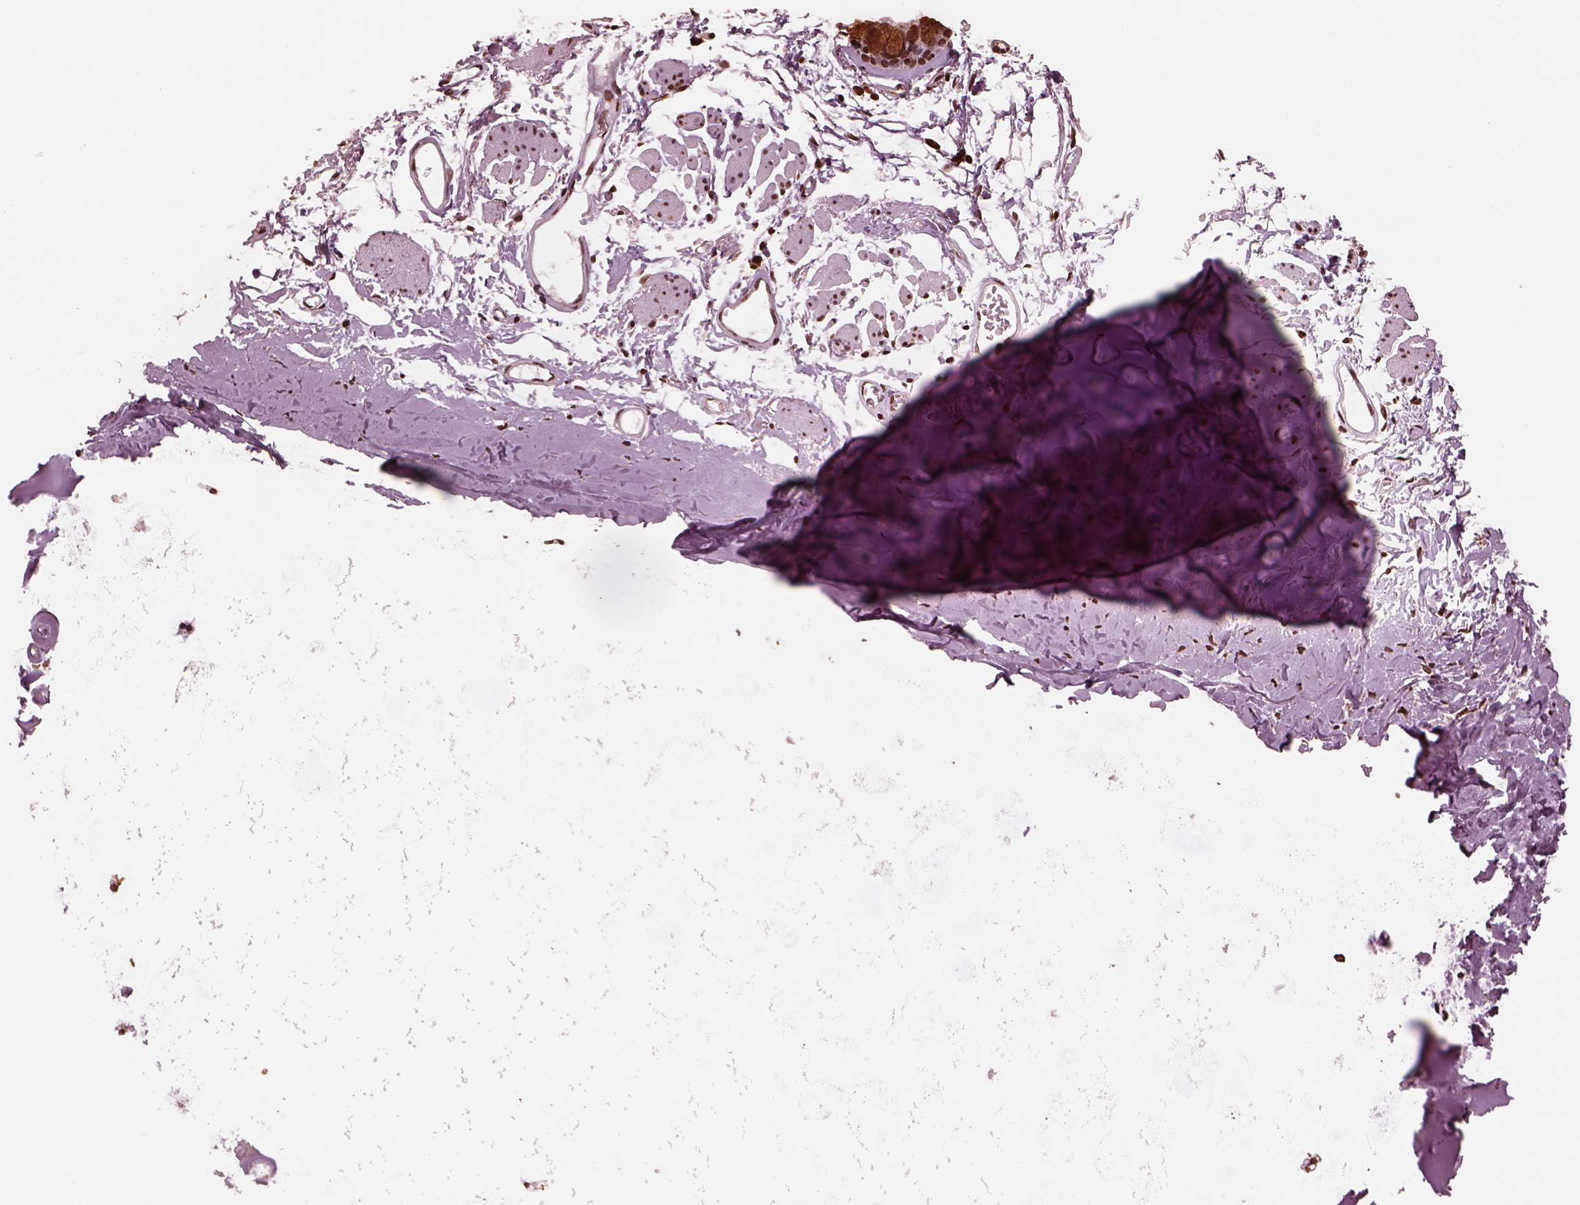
{"staining": {"intensity": "strong", "quantity": "25%-75%", "location": "nuclear"}, "tissue": "adipose tissue", "cell_type": "Adipocytes", "image_type": "normal", "snomed": [{"axis": "morphology", "description": "Normal tissue, NOS"}, {"axis": "topography", "description": "Cartilage tissue"}, {"axis": "topography", "description": "Bronchus"}], "caption": "Immunohistochemical staining of normal human adipose tissue exhibits high levels of strong nuclear expression in about 25%-75% of adipocytes.", "gene": "NSD1", "patient": {"sex": "female", "age": 79}}